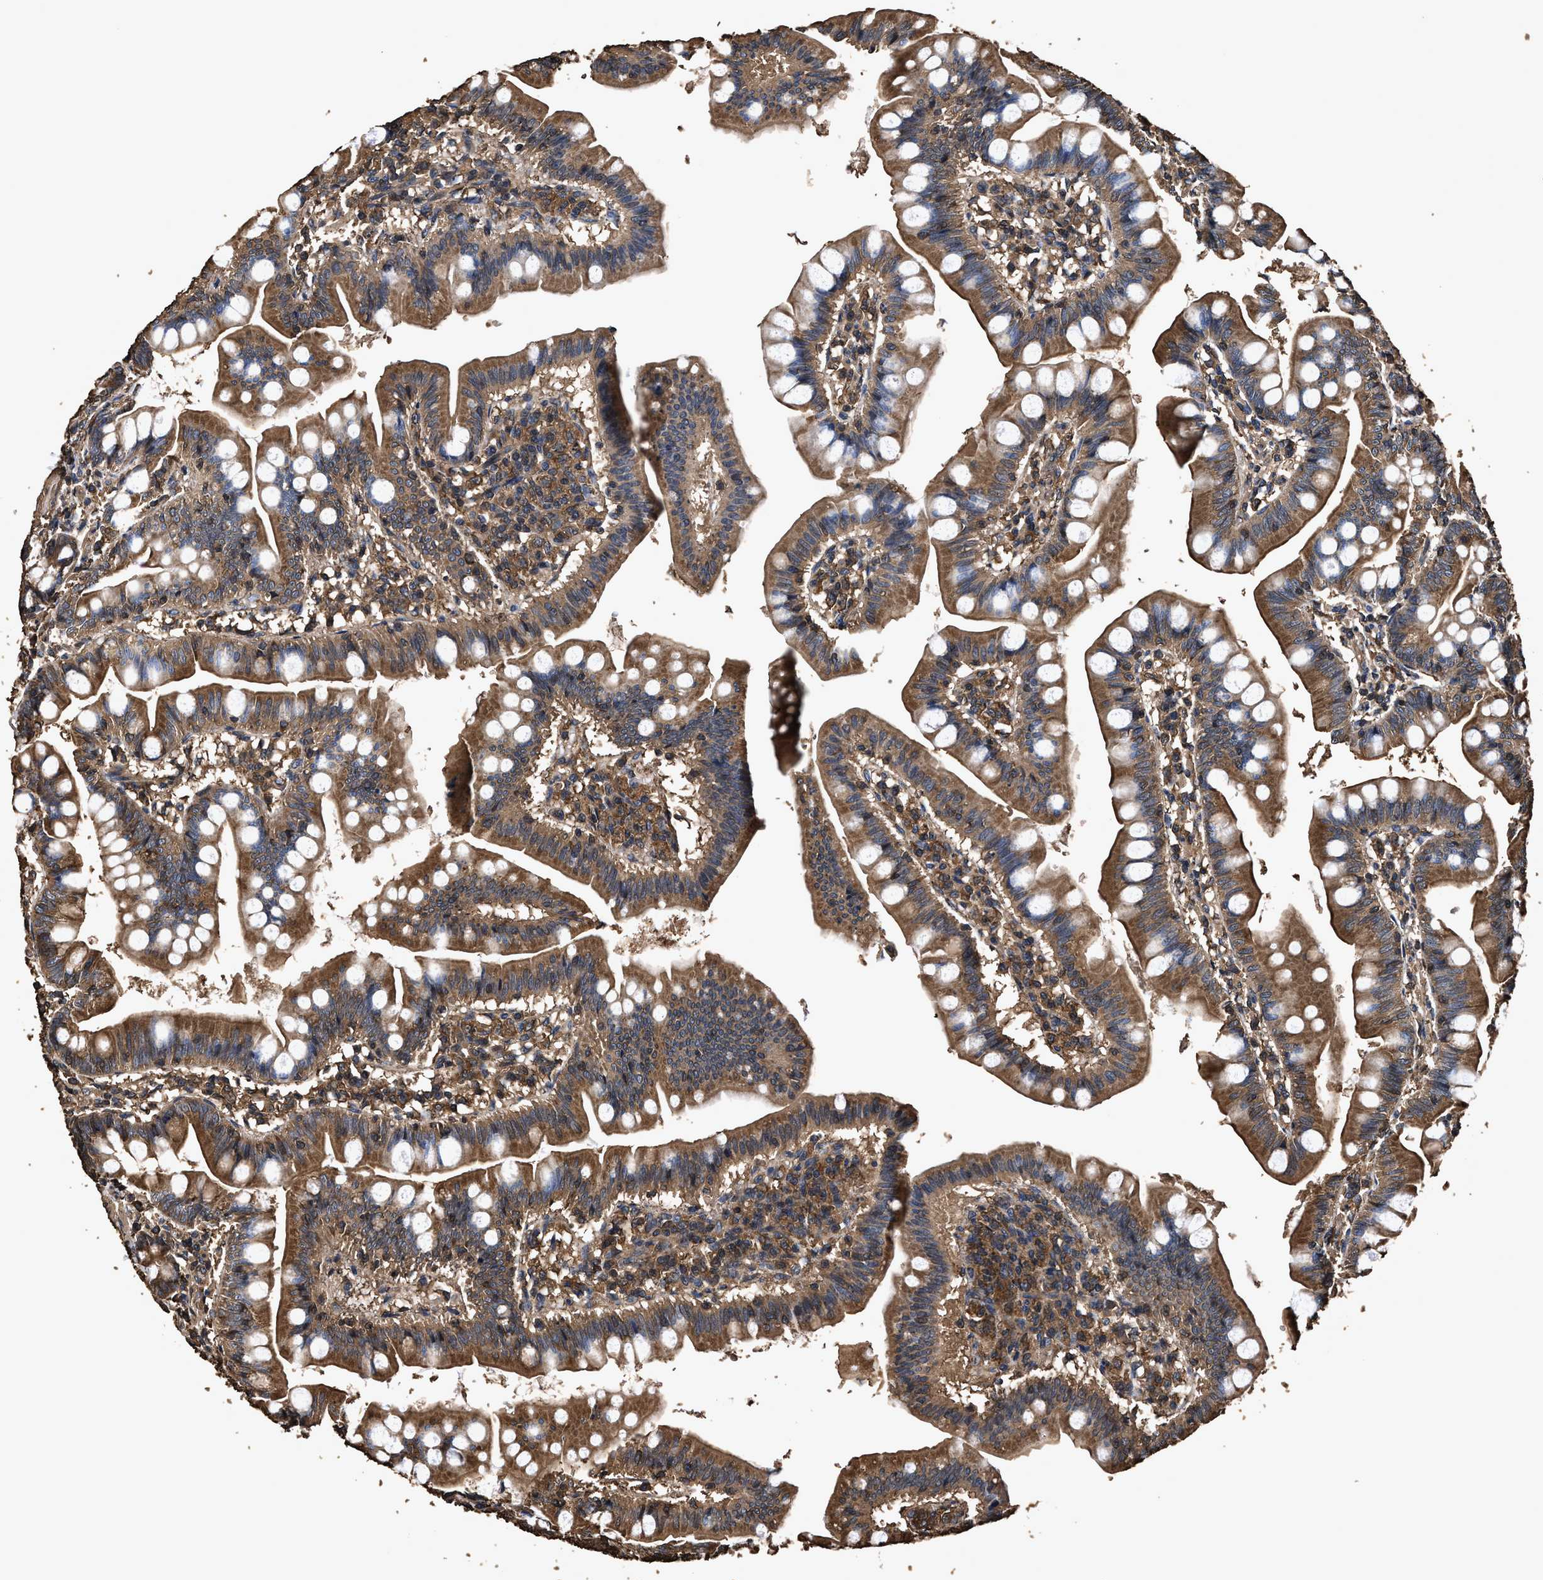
{"staining": {"intensity": "strong", "quantity": ">75%", "location": "cytoplasmic/membranous"}, "tissue": "small intestine", "cell_type": "Glandular cells", "image_type": "normal", "snomed": [{"axis": "morphology", "description": "Normal tissue, NOS"}, {"axis": "topography", "description": "Small intestine"}], "caption": "This image shows IHC staining of normal human small intestine, with high strong cytoplasmic/membranous expression in approximately >75% of glandular cells.", "gene": "ZMYND19", "patient": {"sex": "male", "age": 7}}